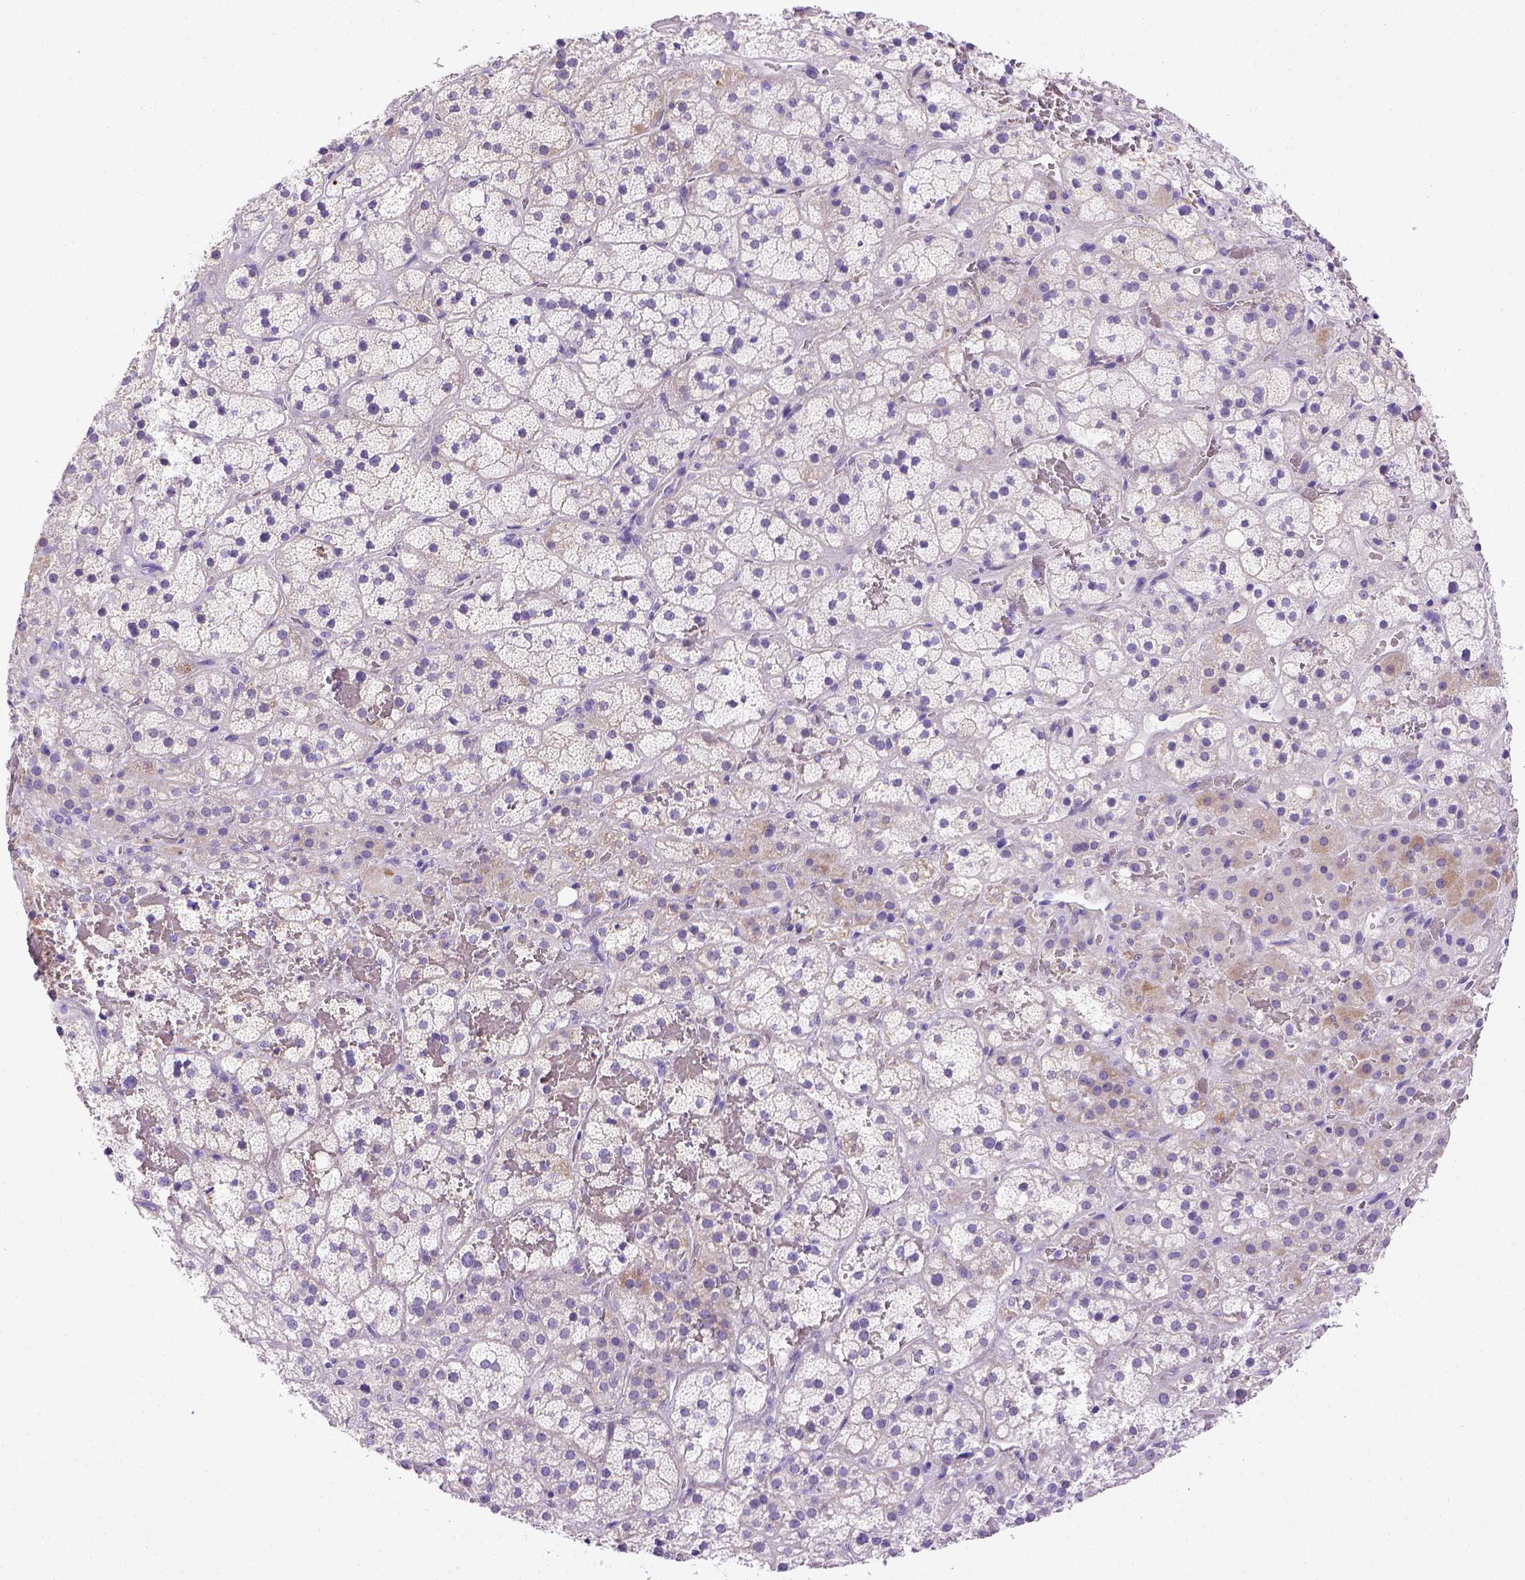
{"staining": {"intensity": "negative", "quantity": "none", "location": "none"}, "tissue": "adrenal gland", "cell_type": "Glandular cells", "image_type": "normal", "snomed": [{"axis": "morphology", "description": "Normal tissue, NOS"}, {"axis": "topography", "description": "Adrenal gland"}], "caption": "An immunohistochemistry (IHC) image of unremarkable adrenal gland is shown. There is no staining in glandular cells of adrenal gland.", "gene": "BAAT", "patient": {"sex": "male", "age": 57}}